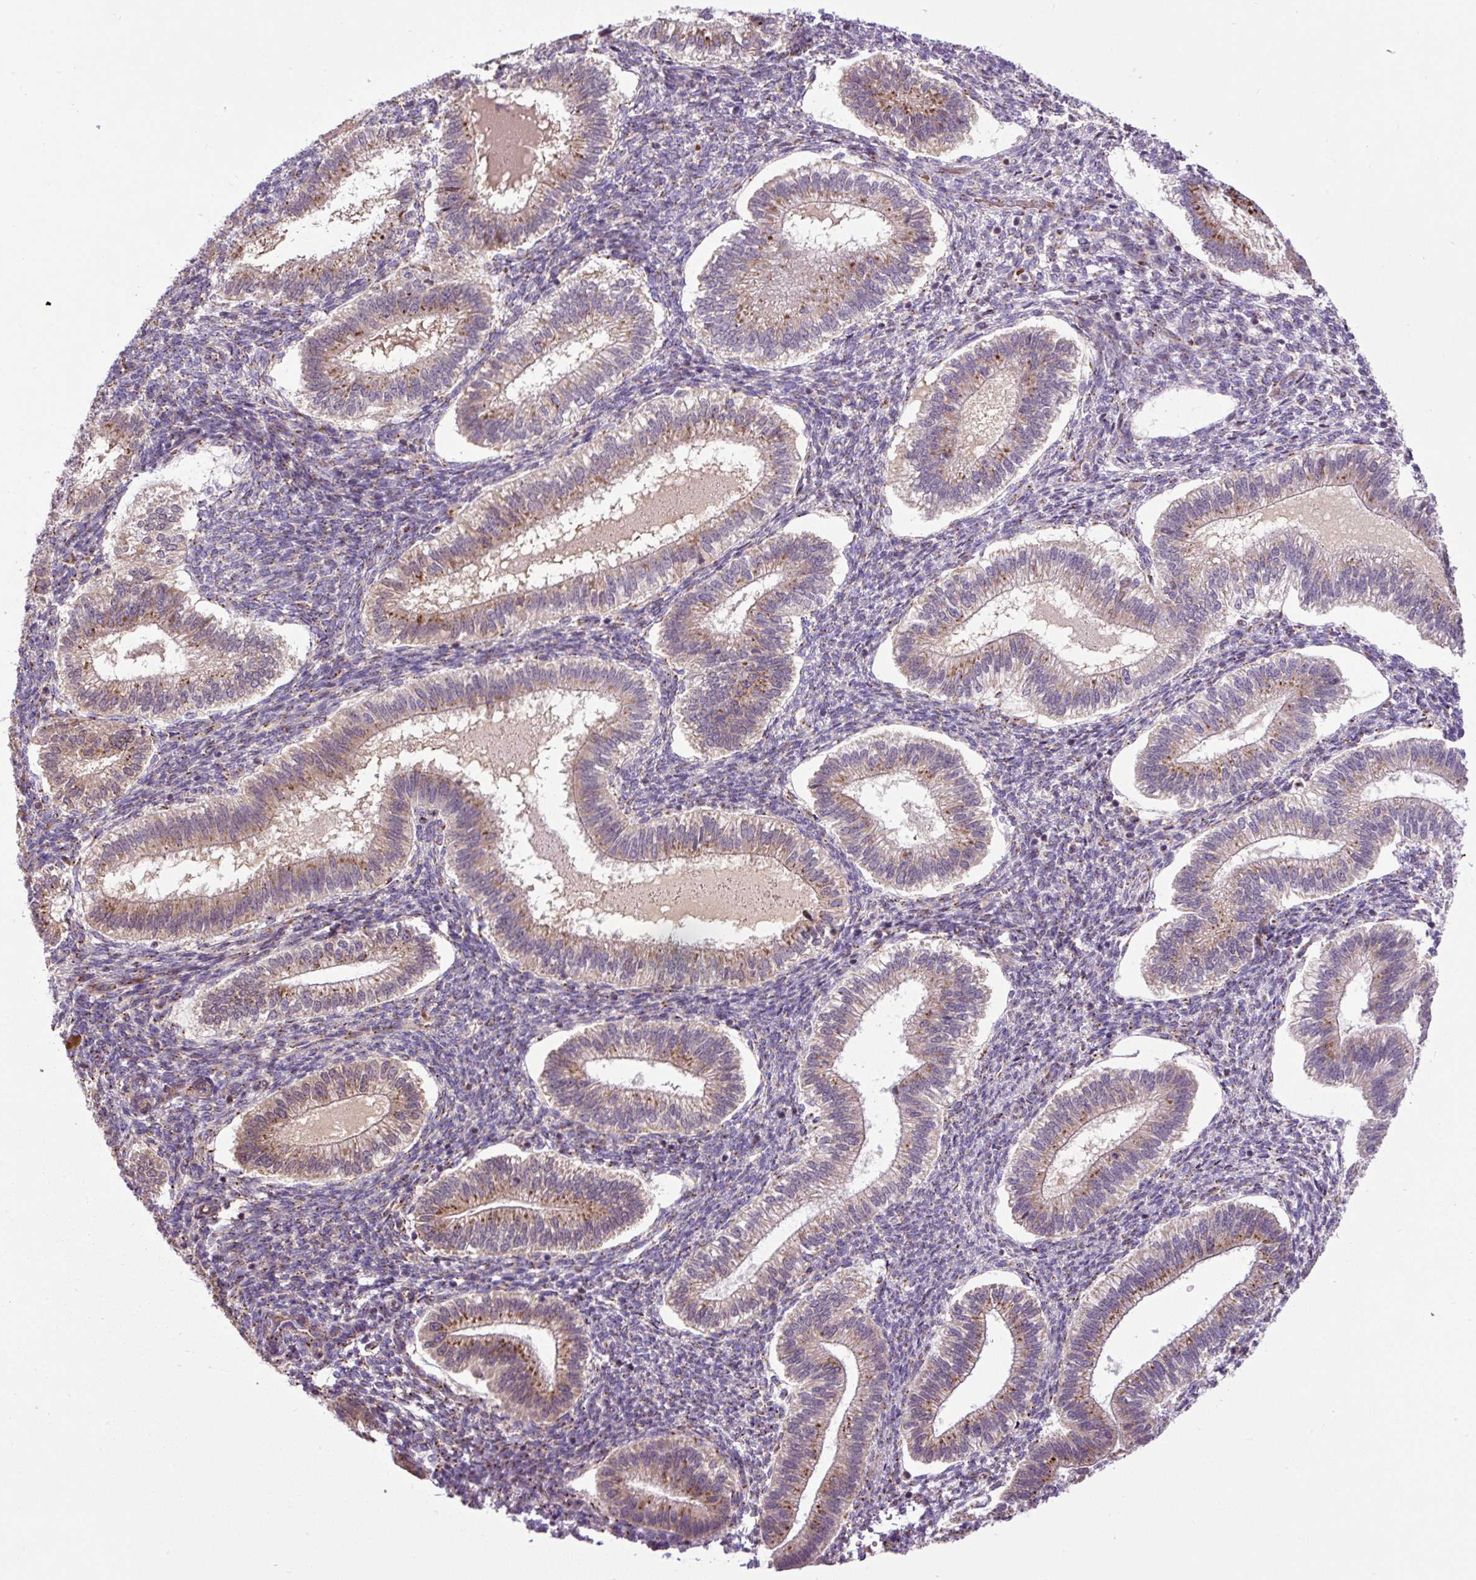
{"staining": {"intensity": "strong", "quantity": "<25%", "location": "cytoplasmic/membranous"}, "tissue": "endometrium", "cell_type": "Cells in endometrial stroma", "image_type": "normal", "snomed": [{"axis": "morphology", "description": "Normal tissue, NOS"}, {"axis": "topography", "description": "Endometrium"}], "caption": "This is an image of immunohistochemistry staining of unremarkable endometrium, which shows strong staining in the cytoplasmic/membranous of cells in endometrial stroma.", "gene": "MSMP", "patient": {"sex": "female", "age": 25}}